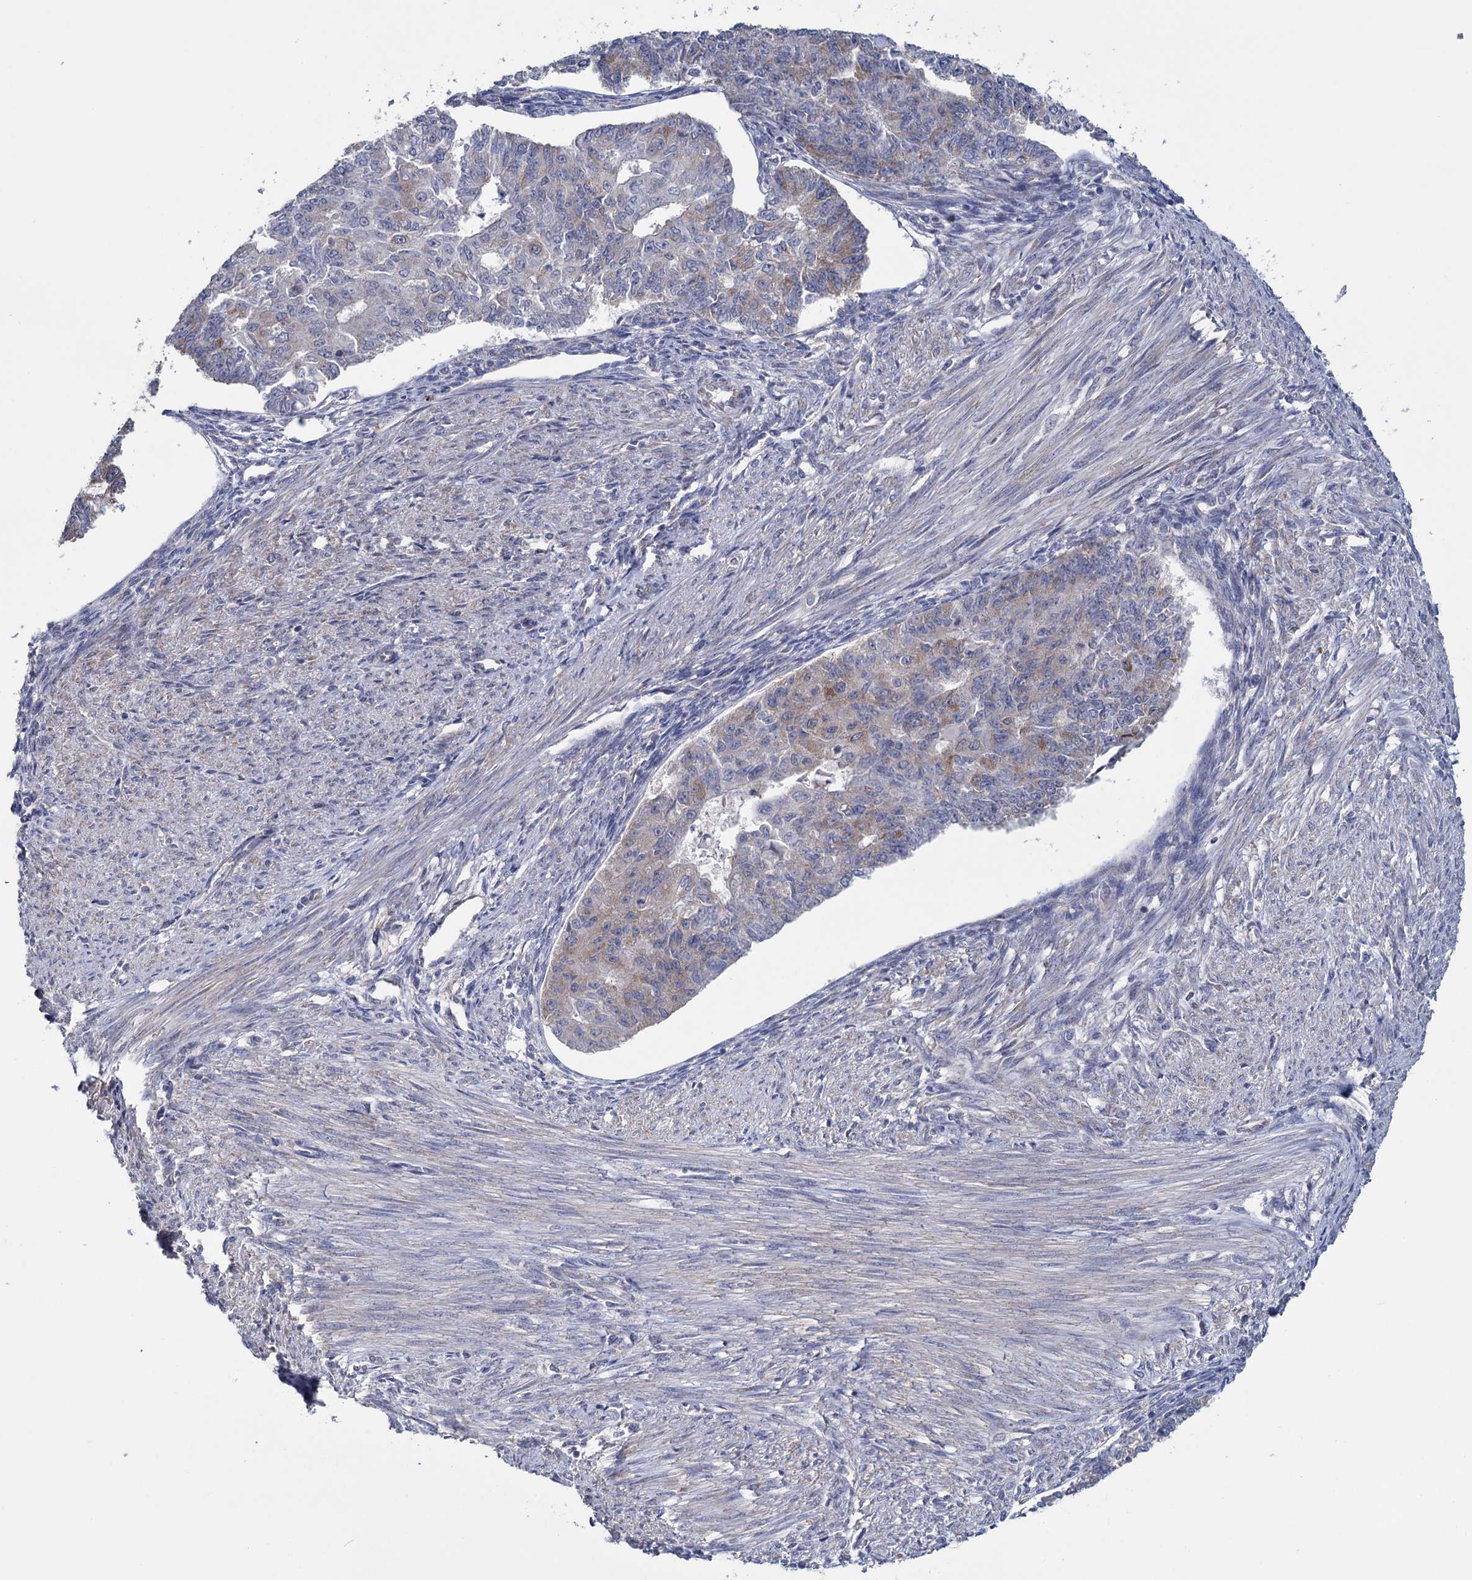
{"staining": {"intensity": "moderate", "quantity": "<25%", "location": "cytoplasmic/membranous"}, "tissue": "endometrial cancer", "cell_type": "Tumor cells", "image_type": "cancer", "snomed": [{"axis": "morphology", "description": "Adenocarcinoma, NOS"}, {"axis": "topography", "description": "Endometrium"}], "caption": "Immunohistochemistry (IHC) (DAB (3,3'-diaminobenzidine)) staining of adenocarcinoma (endometrial) exhibits moderate cytoplasmic/membranous protein positivity in about <25% of tumor cells.", "gene": "GSTM2", "patient": {"sex": "female", "age": 32}}